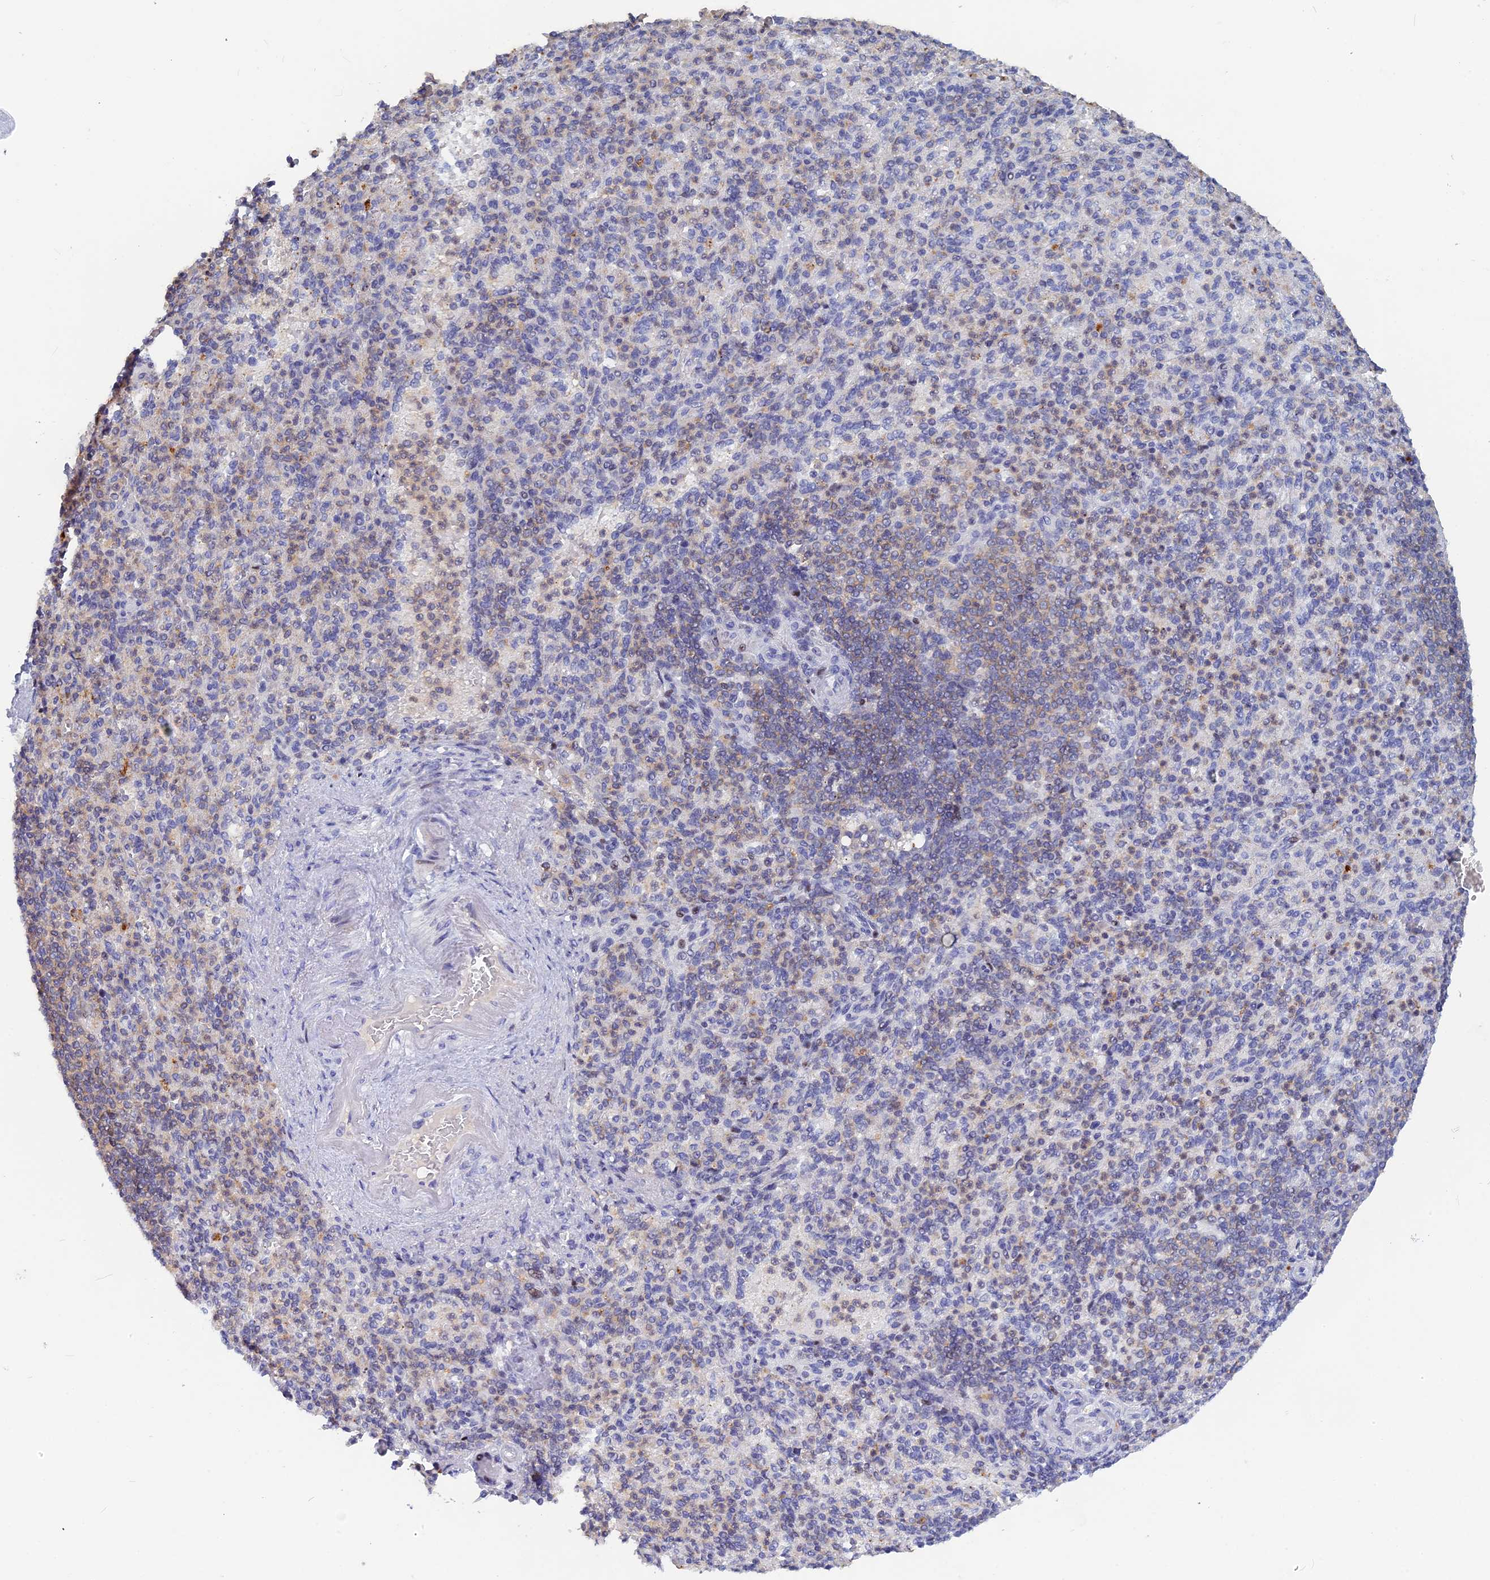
{"staining": {"intensity": "moderate", "quantity": "<25%", "location": "cytoplasmic/membranous"}, "tissue": "spleen", "cell_type": "Cells in red pulp", "image_type": "normal", "snomed": [{"axis": "morphology", "description": "Normal tissue, NOS"}, {"axis": "topography", "description": "Spleen"}], "caption": "A brown stain shows moderate cytoplasmic/membranous positivity of a protein in cells in red pulp of normal spleen. (Stains: DAB (3,3'-diaminobenzidine) in brown, nuclei in blue, Microscopy: brightfield microscopy at high magnification).", "gene": "ACP7", "patient": {"sex": "female", "age": 74}}